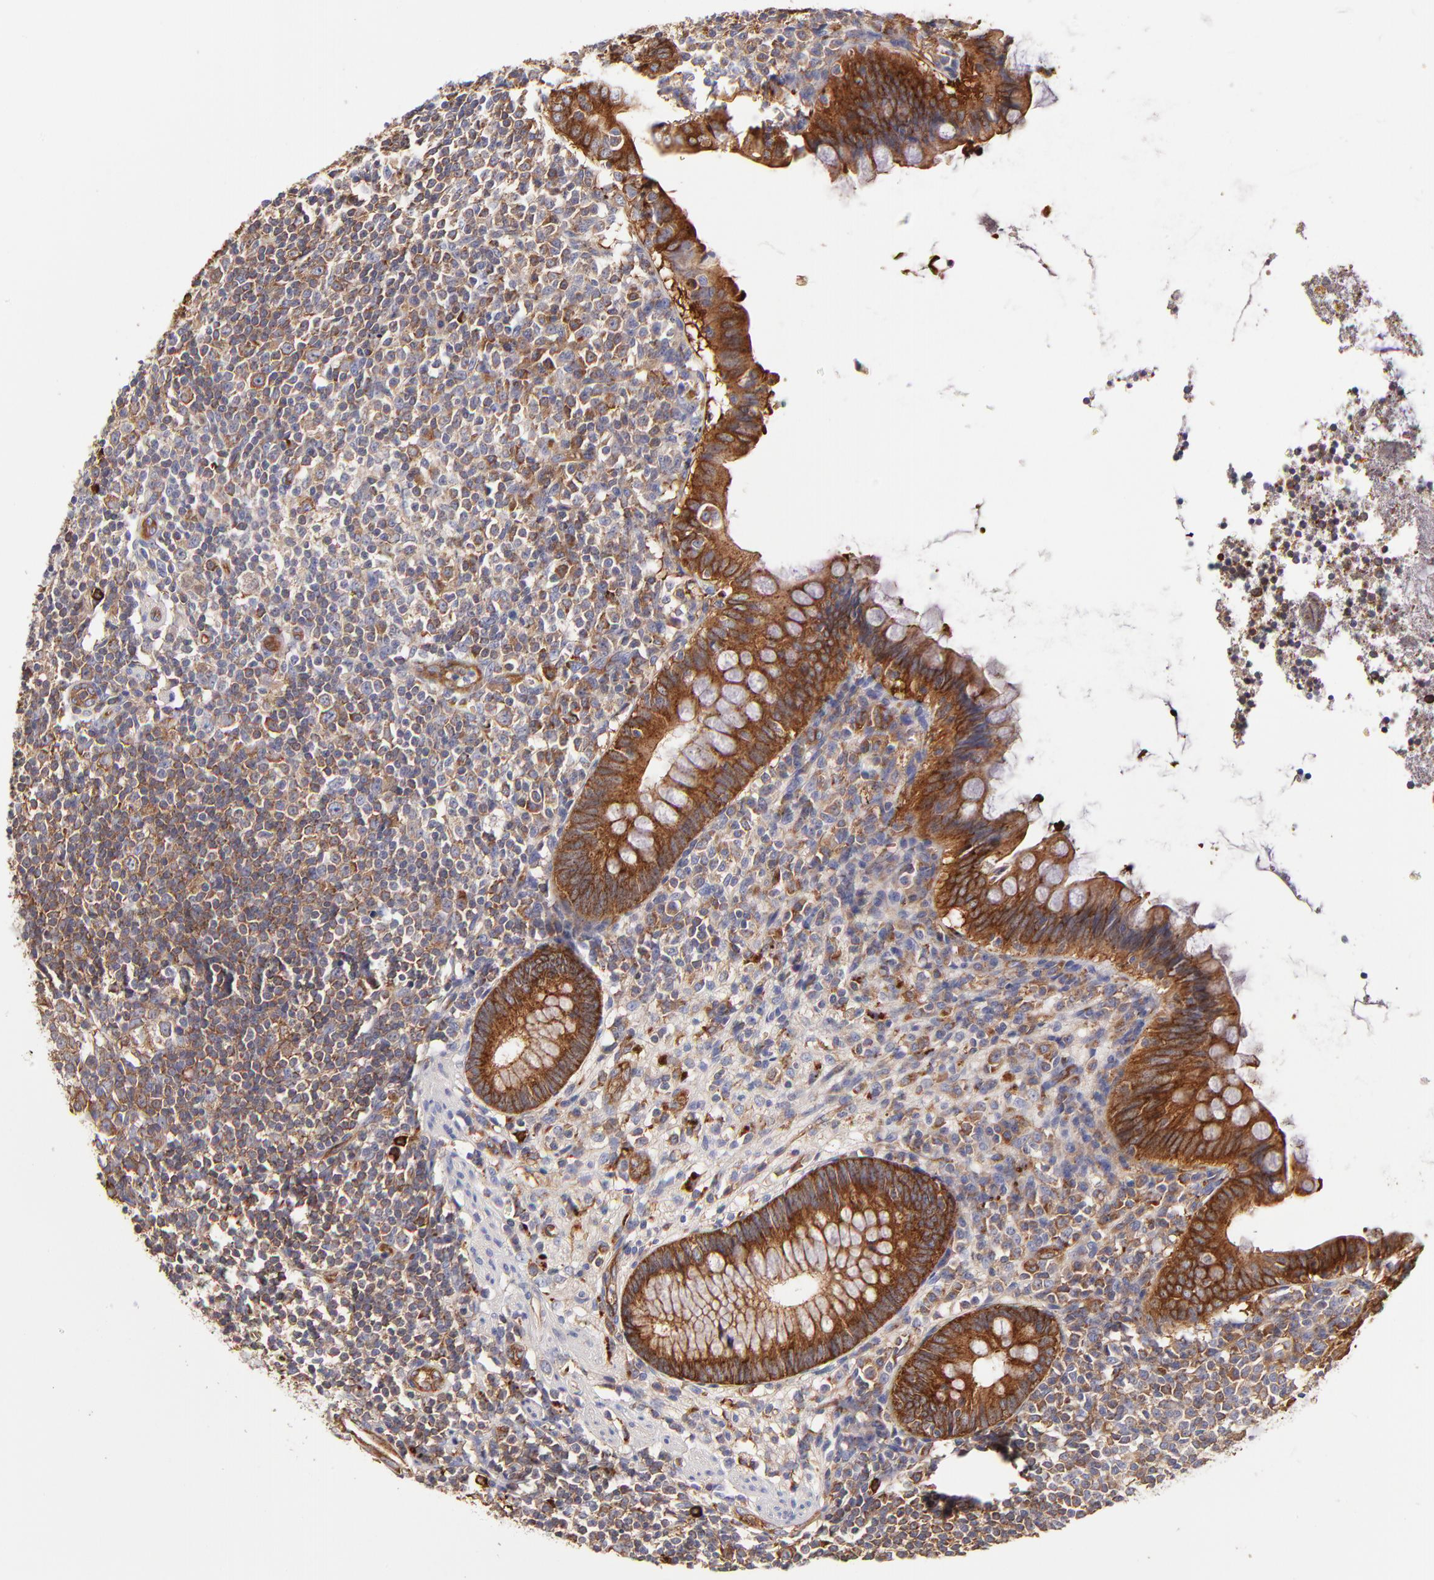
{"staining": {"intensity": "strong", "quantity": ">75%", "location": "cytoplasmic/membranous"}, "tissue": "appendix", "cell_type": "Glandular cells", "image_type": "normal", "snomed": [{"axis": "morphology", "description": "Normal tissue, NOS"}, {"axis": "topography", "description": "Appendix"}], "caption": "IHC micrograph of unremarkable human appendix stained for a protein (brown), which reveals high levels of strong cytoplasmic/membranous staining in approximately >75% of glandular cells.", "gene": "CD2AP", "patient": {"sex": "female", "age": 66}}